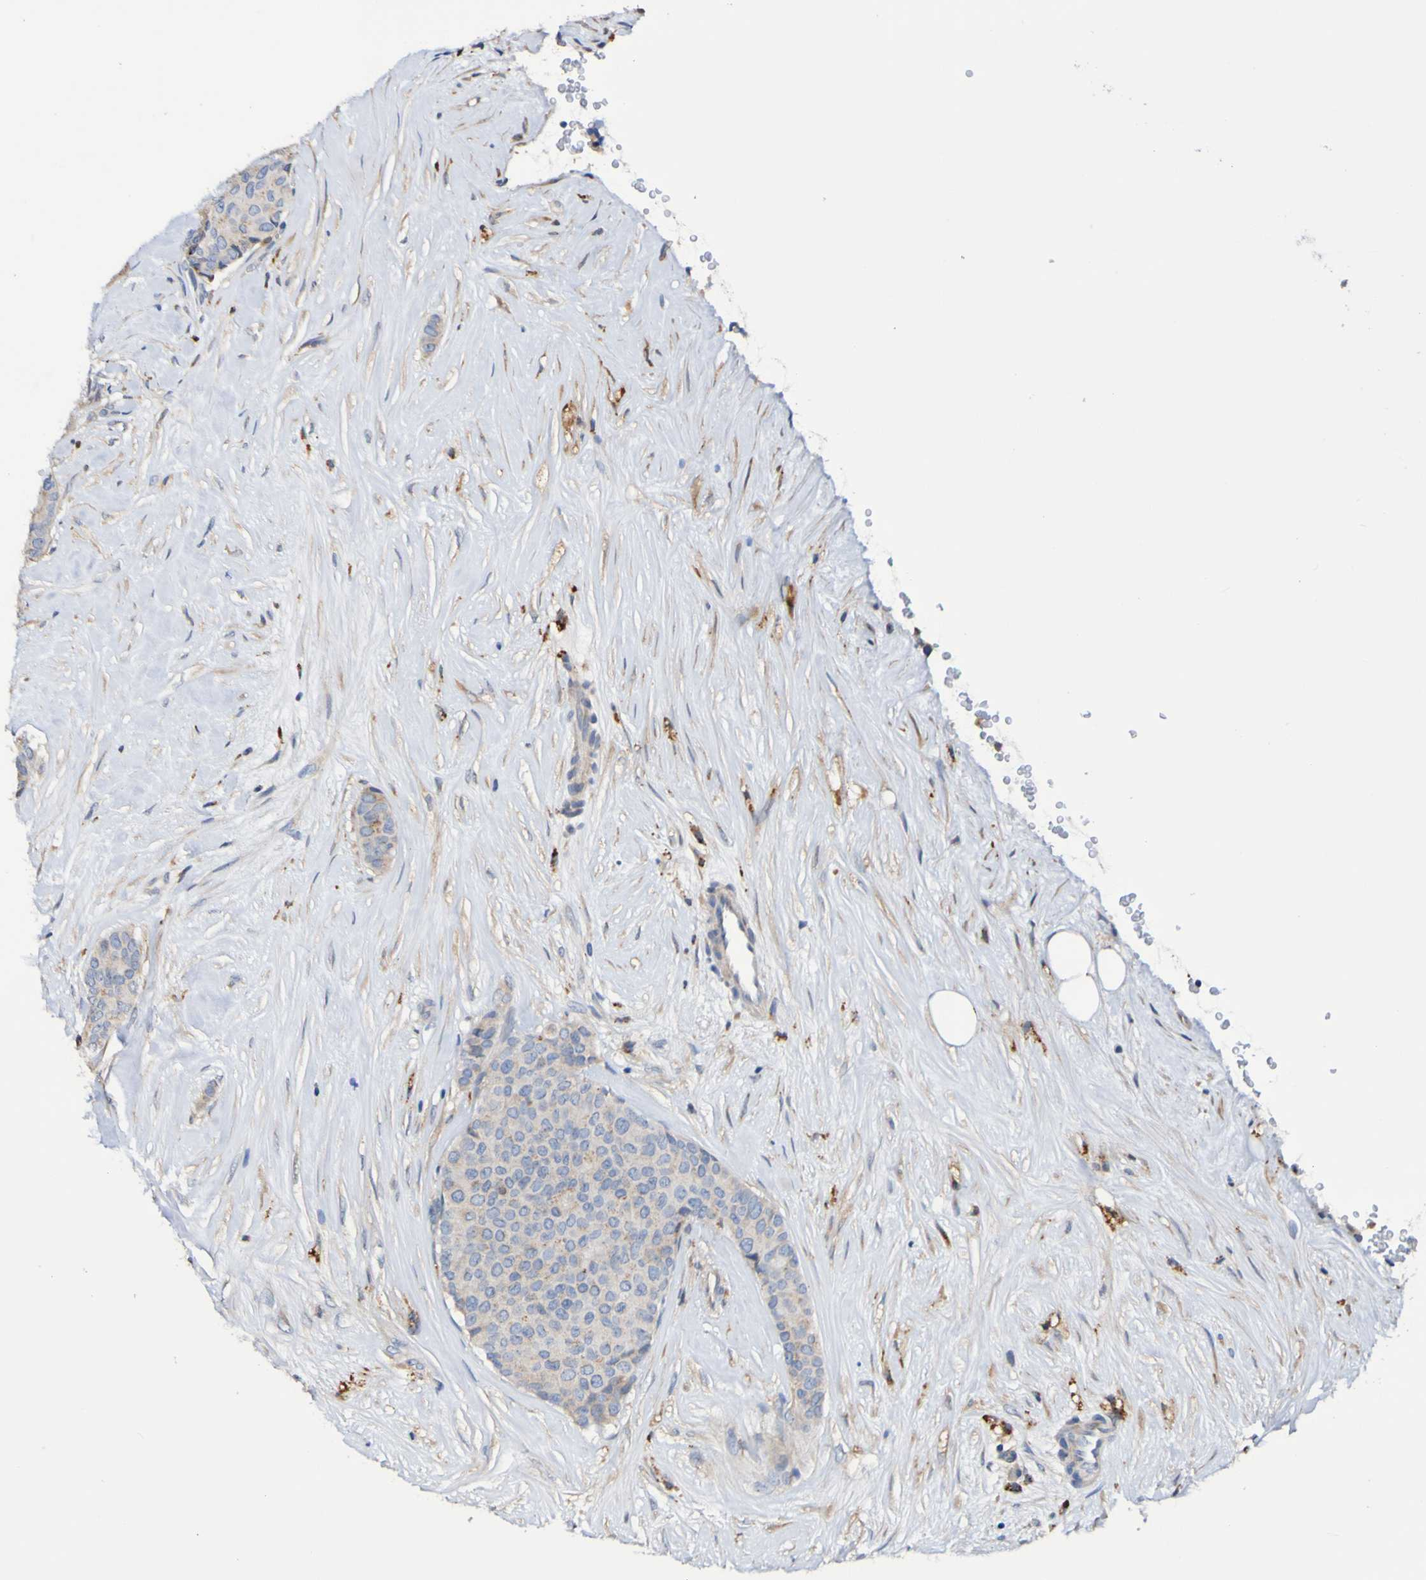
{"staining": {"intensity": "weak", "quantity": ">75%", "location": "cytoplasmic/membranous"}, "tissue": "breast cancer", "cell_type": "Tumor cells", "image_type": "cancer", "snomed": [{"axis": "morphology", "description": "Duct carcinoma"}, {"axis": "topography", "description": "Breast"}], "caption": "Protein staining of invasive ductal carcinoma (breast) tissue shows weak cytoplasmic/membranous expression in about >75% of tumor cells. The protein is stained brown, and the nuclei are stained in blue (DAB (3,3'-diaminobenzidine) IHC with brightfield microscopy, high magnification).", "gene": "METAP2", "patient": {"sex": "female", "age": 75}}